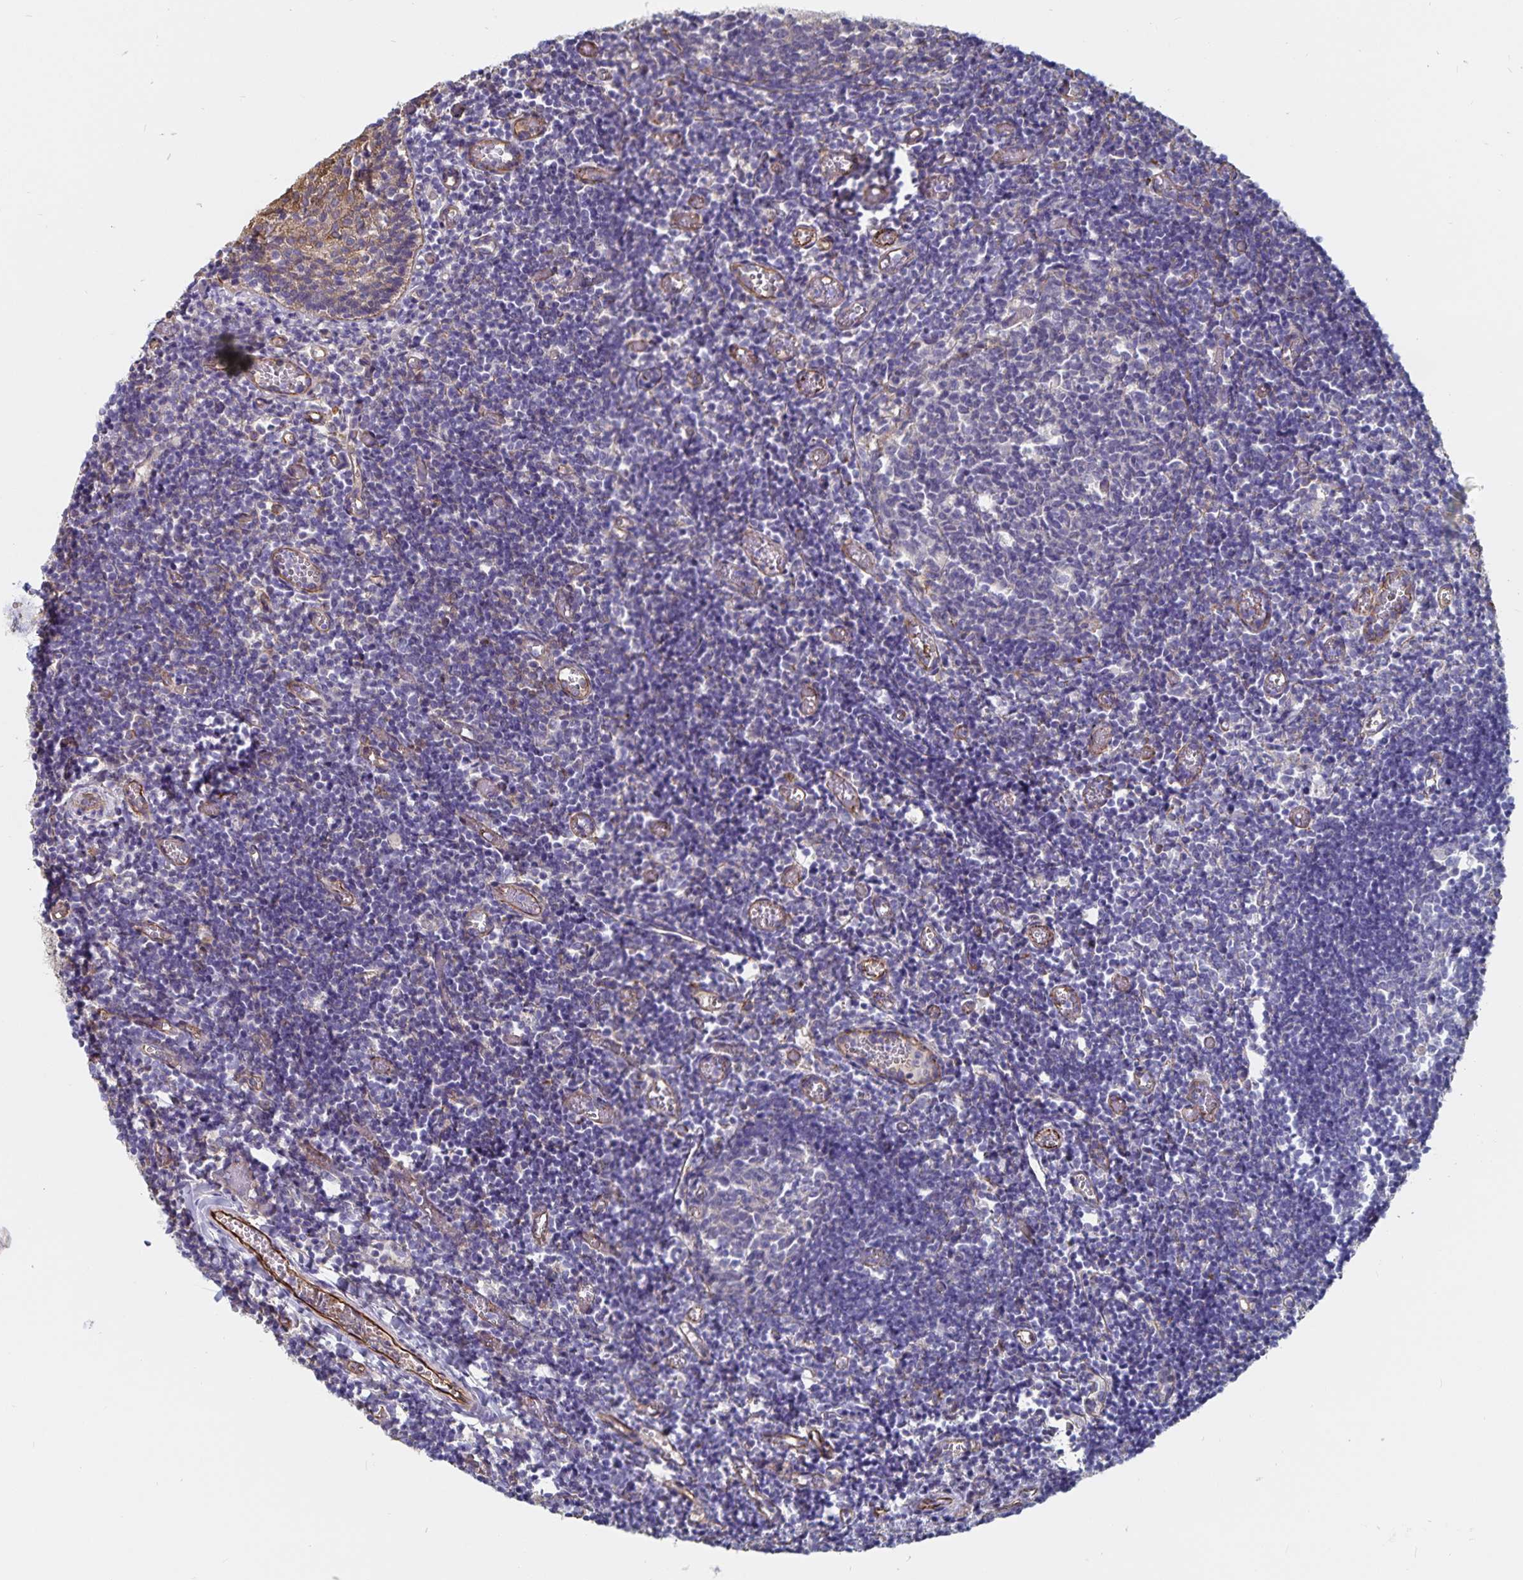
{"staining": {"intensity": "negative", "quantity": "none", "location": "none"}, "tissue": "tonsil", "cell_type": "Germinal center cells", "image_type": "normal", "snomed": [{"axis": "morphology", "description": "Normal tissue, NOS"}, {"axis": "topography", "description": "Tonsil"}], "caption": "Immunohistochemical staining of normal tonsil displays no significant staining in germinal center cells. (DAB IHC, high magnification).", "gene": "SSTR1", "patient": {"sex": "female", "age": 10}}